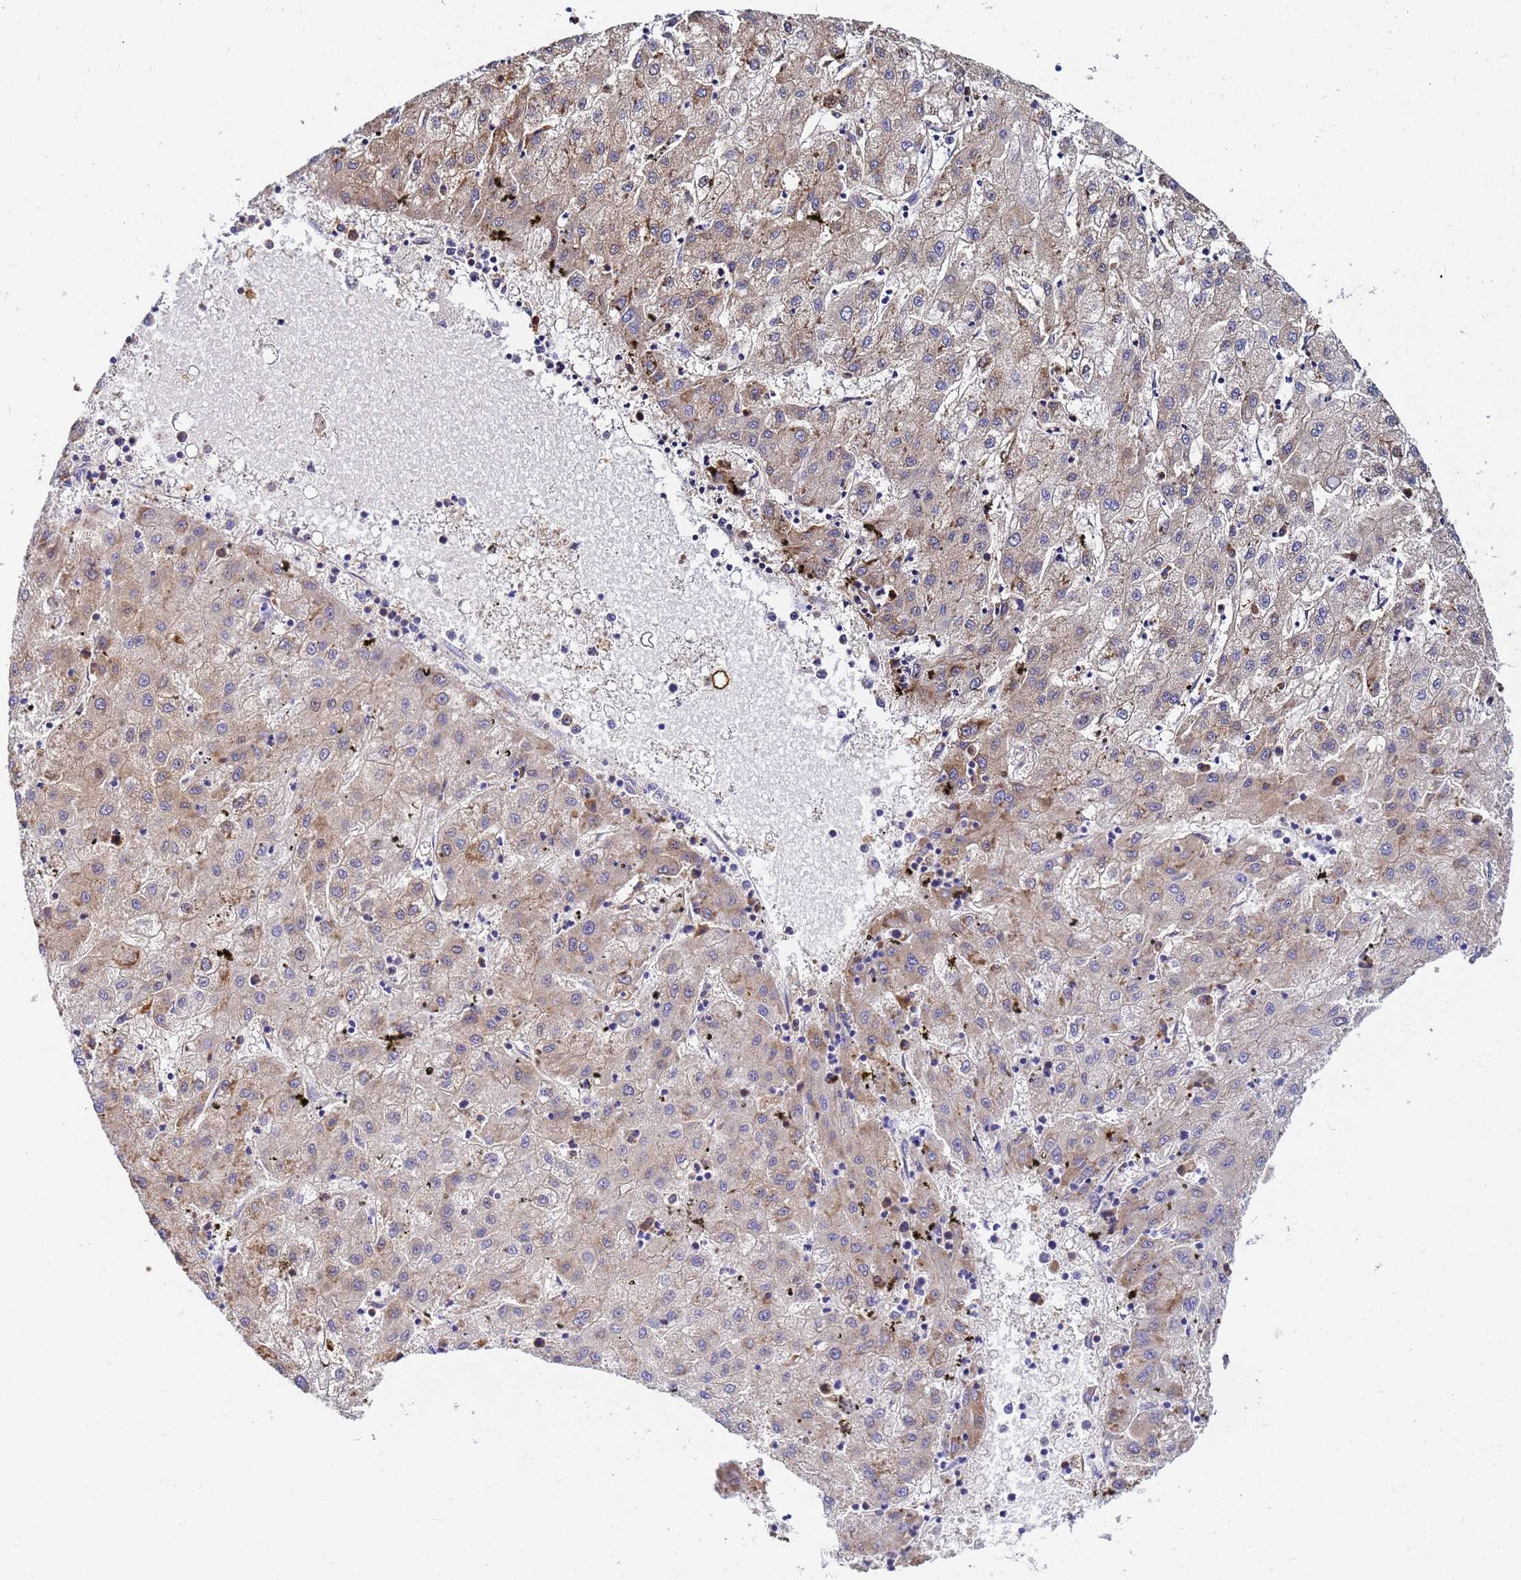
{"staining": {"intensity": "weak", "quantity": "<25%", "location": "cytoplasmic/membranous"}, "tissue": "liver cancer", "cell_type": "Tumor cells", "image_type": "cancer", "snomed": [{"axis": "morphology", "description": "Carcinoma, Hepatocellular, NOS"}, {"axis": "topography", "description": "Liver"}], "caption": "Human liver cancer (hepatocellular carcinoma) stained for a protein using immunohistochemistry displays no positivity in tumor cells.", "gene": "NME1-NME2", "patient": {"sex": "male", "age": 72}}